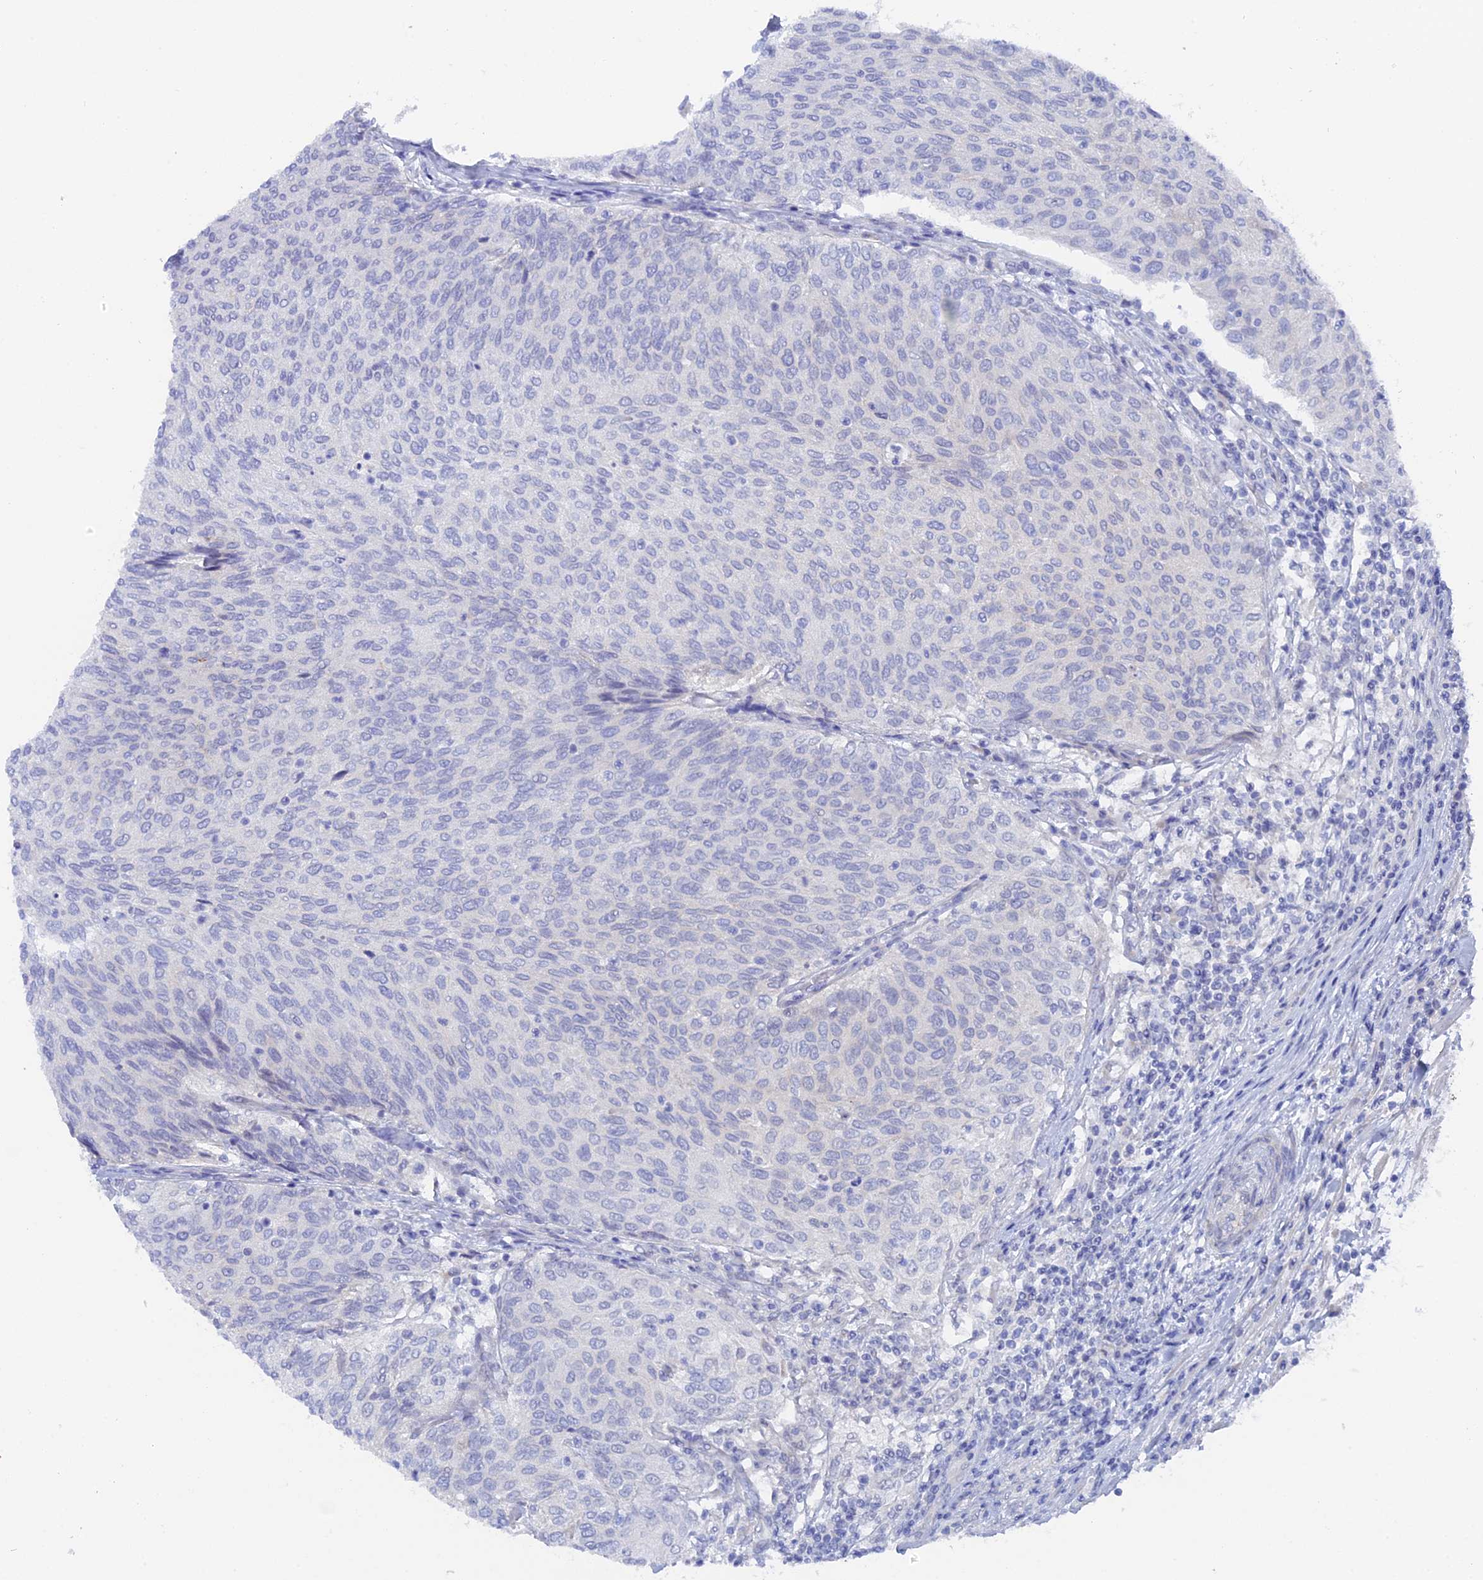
{"staining": {"intensity": "negative", "quantity": "none", "location": "none"}, "tissue": "urothelial cancer", "cell_type": "Tumor cells", "image_type": "cancer", "snomed": [{"axis": "morphology", "description": "Urothelial carcinoma, Low grade"}, {"axis": "topography", "description": "Urinary bladder"}], "caption": "Micrograph shows no protein expression in tumor cells of urothelial cancer tissue.", "gene": "DACT3", "patient": {"sex": "female", "age": 79}}